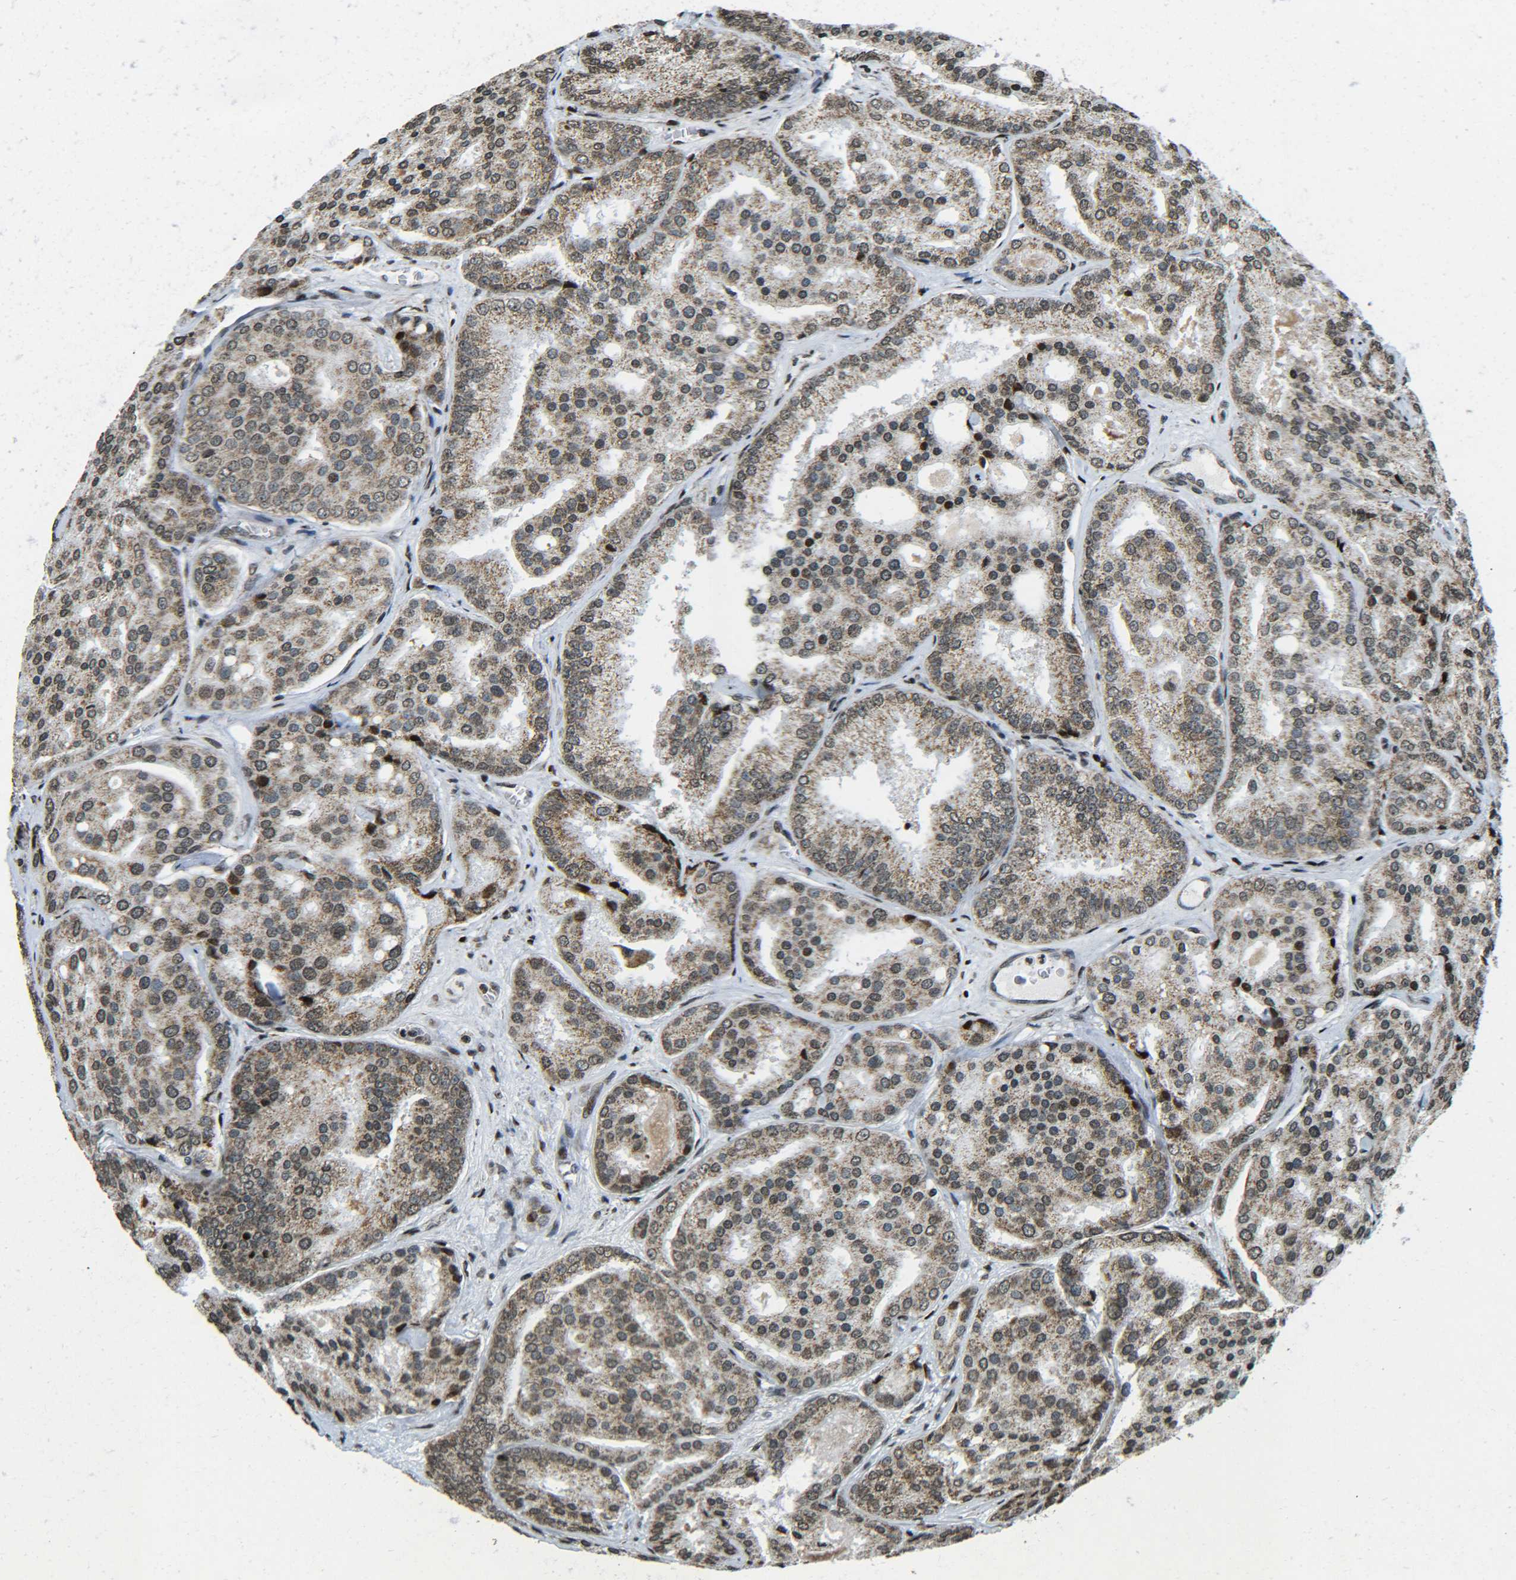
{"staining": {"intensity": "moderate", "quantity": ">75%", "location": "cytoplasmic/membranous,nuclear"}, "tissue": "prostate cancer", "cell_type": "Tumor cells", "image_type": "cancer", "snomed": [{"axis": "morphology", "description": "Adenocarcinoma, High grade"}, {"axis": "topography", "description": "Prostate"}], "caption": "Immunohistochemistry (IHC) staining of adenocarcinoma (high-grade) (prostate), which demonstrates medium levels of moderate cytoplasmic/membranous and nuclear staining in approximately >75% of tumor cells indicating moderate cytoplasmic/membranous and nuclear protein staining. The staining was performed using DAB (3,3'-diaminobenzidine) (brown) for protein detection and nuclei were counterstained in hematoxylin (blue).", "gene": "NEUROG2", "patient": {"sex": "male", "age": 64}}